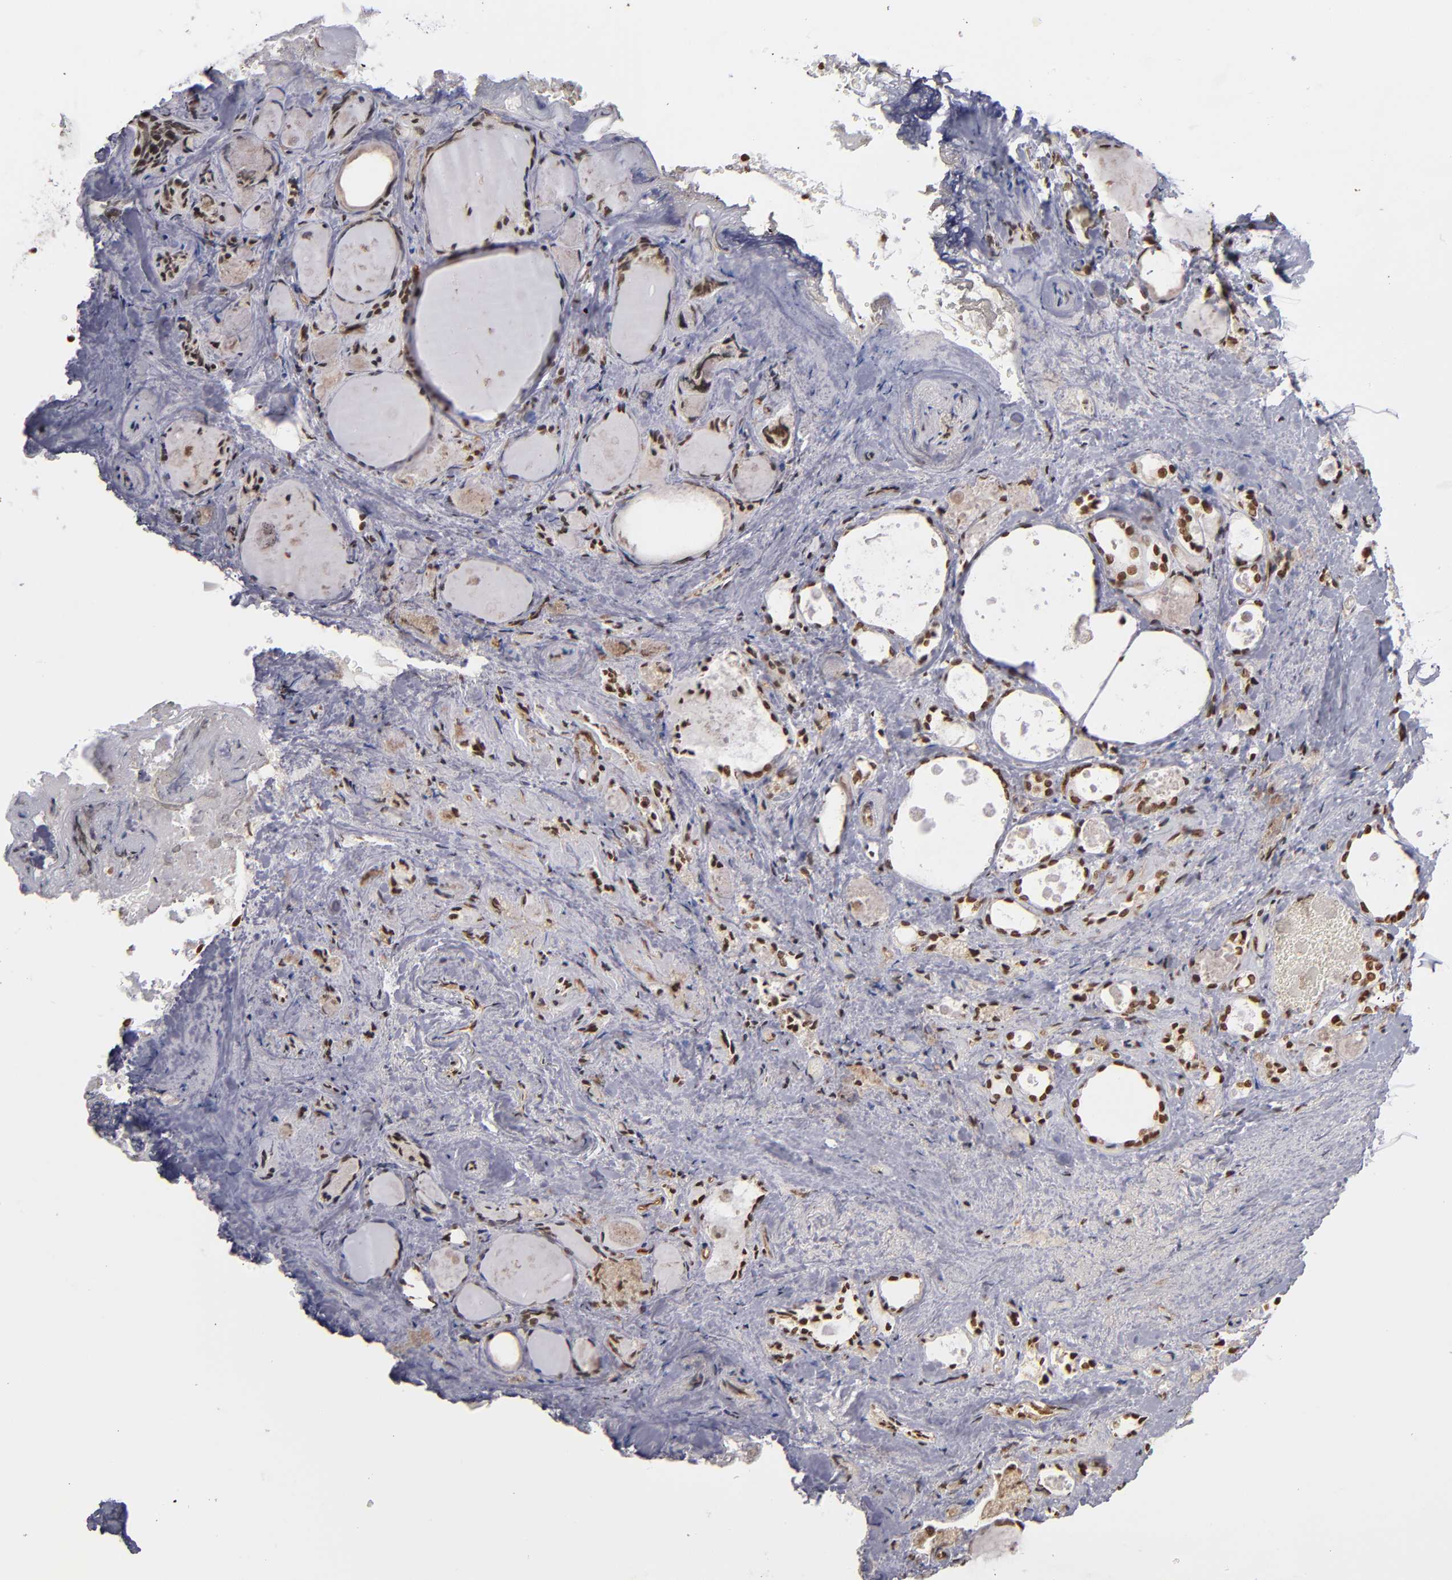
{"staining": {"intensity": "moderate", "quantity": ">75%", "location": "nuclear"}, "tissue": "thyroid gland", "cell_type": "Glandular cells", "image_type": "normal", "snomed": [{"axis": "morphology", "description": "Normal tissue, NOS"}, {"axis": "topography", "description": "Thyroid gland"}], "caption": "Moderate nuclear staining is appreciated in about >75% of glandular cells in benign thyroid gland.", "gene": "ABL2", "patient": {"sex": "female", "age": 75}}